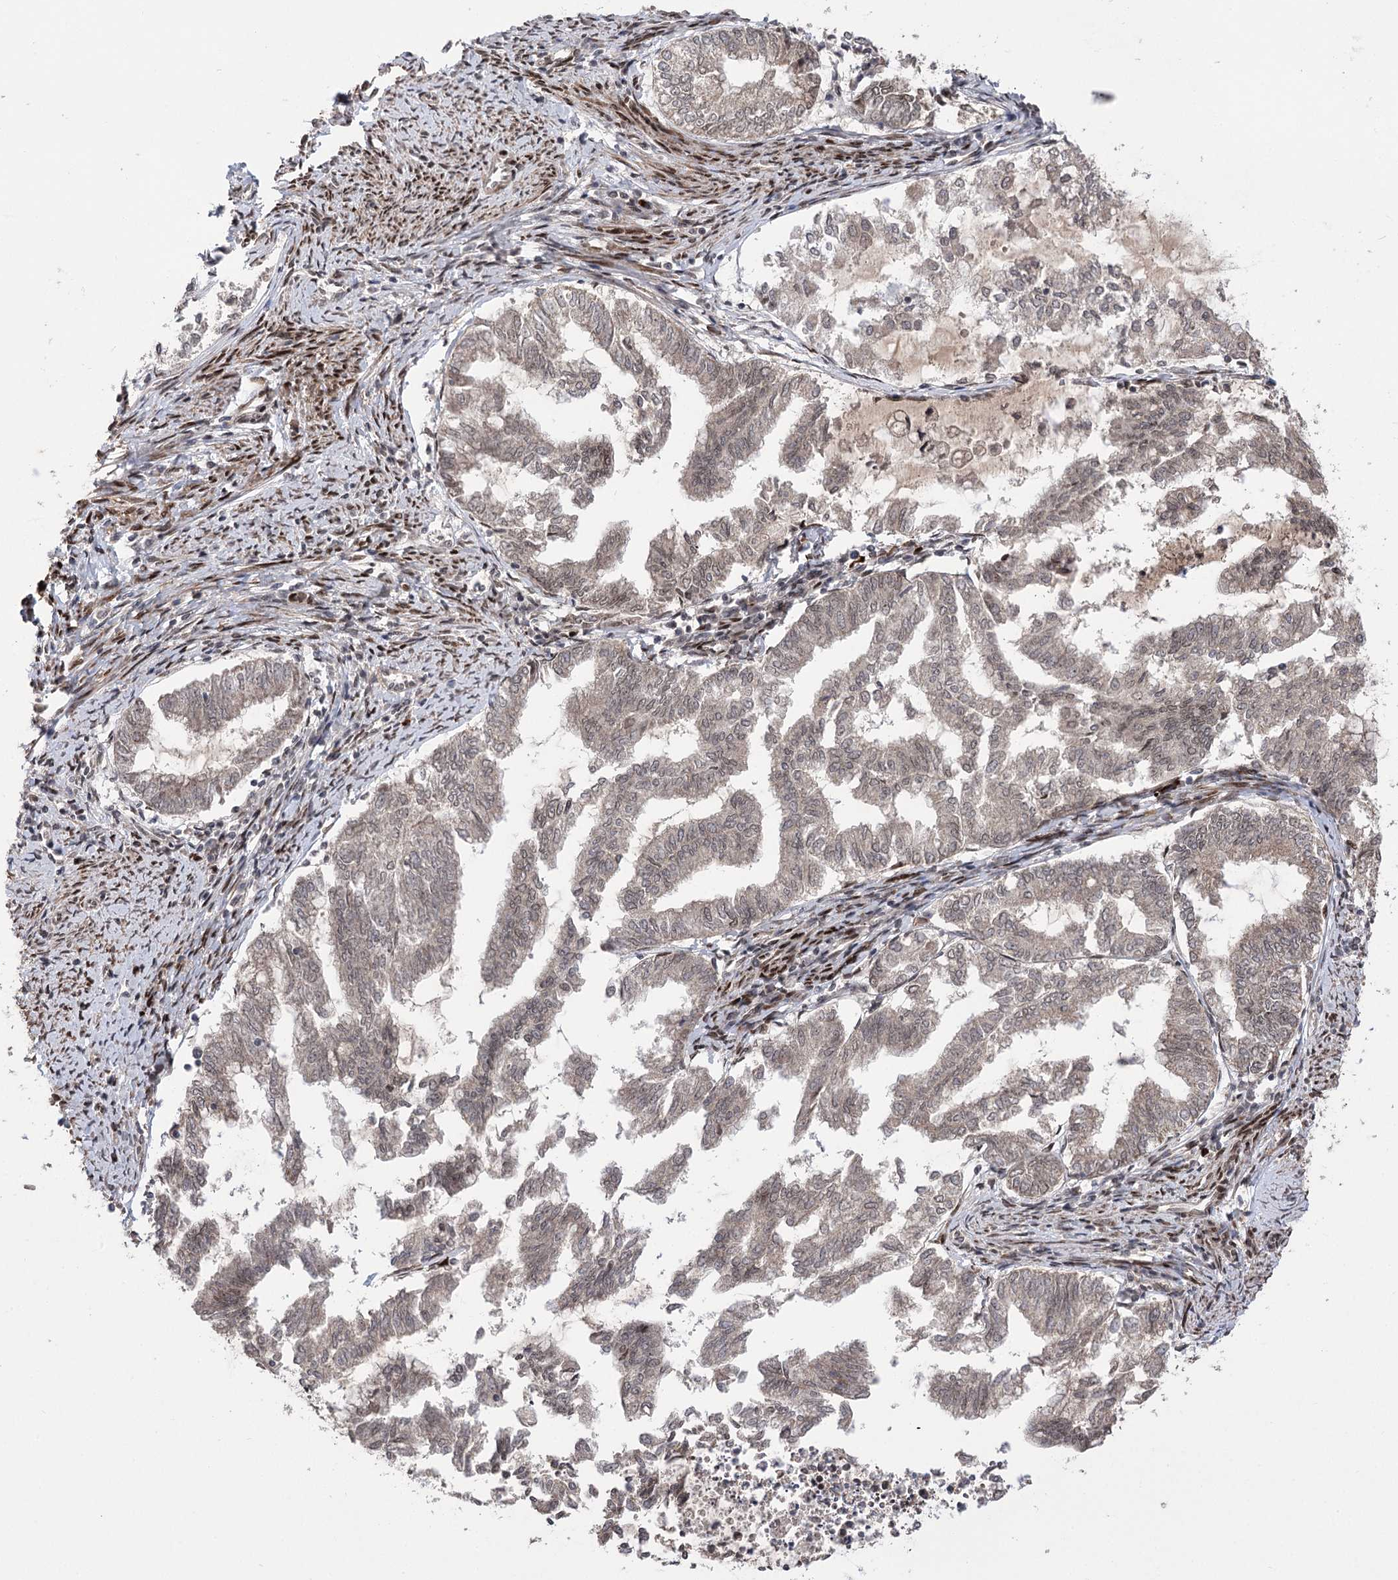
{"staining": {"intensity": "weak", "quantity": "<25%", "location": "nuclear"}, "tissue": "endometrial cancer", "cell_type": "Tumor cells", "image_type": "cancer", "snomed": [{"axis": "morphology", "description": "Adenocarcinoma, NOS"}, {"axis": "topography", "description": "Endometrium"}], "caption": "A photomicrograph of endometrial adenocarcinoma stained for a protein reveals no brown staining in tumor cells.", "gene": "TENM2", "patient": {"sex": "female", "age": 79}}